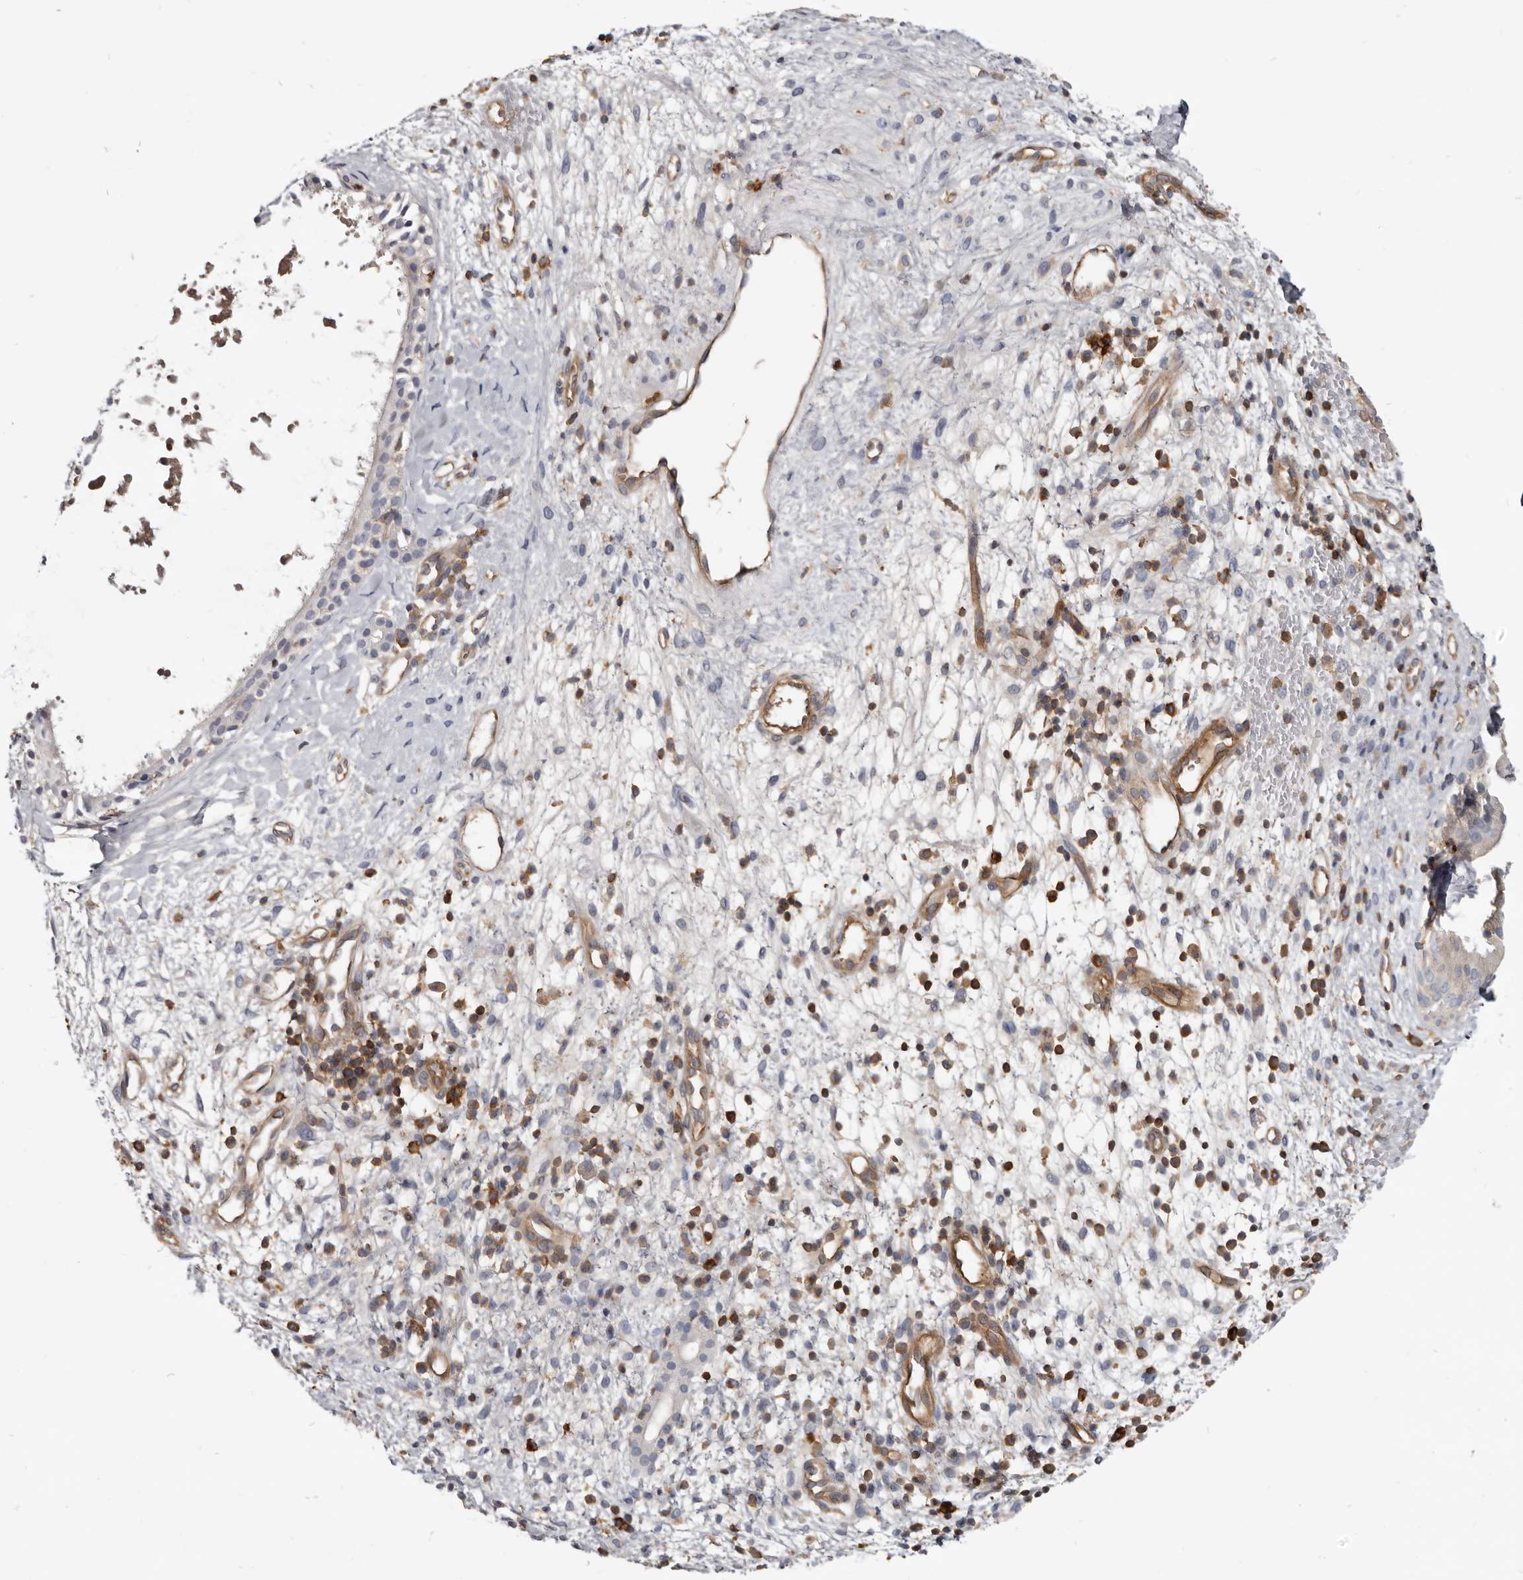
{"staining": {"intensity": "negative", "quantity": "none", "location": "none"}, "tissue": "nasopharynx", "cell_type": "Respiratory epithelial cells", "image_type": "normal", "snomed": [{"axis": "morphology", "description": "Normal tissue, NOS"}, {"axis": "topography", "description": "Nasopharynx"}], "caption": "A histopathology image of human nasopharynx is negative for staining in respiratory epithelial cells. (DAB (3,3'-diaminobenzidine) IHC with hematoxylin counter stain).", "gene": "CBL", "patient": {"sex": "male", "age": 22}}